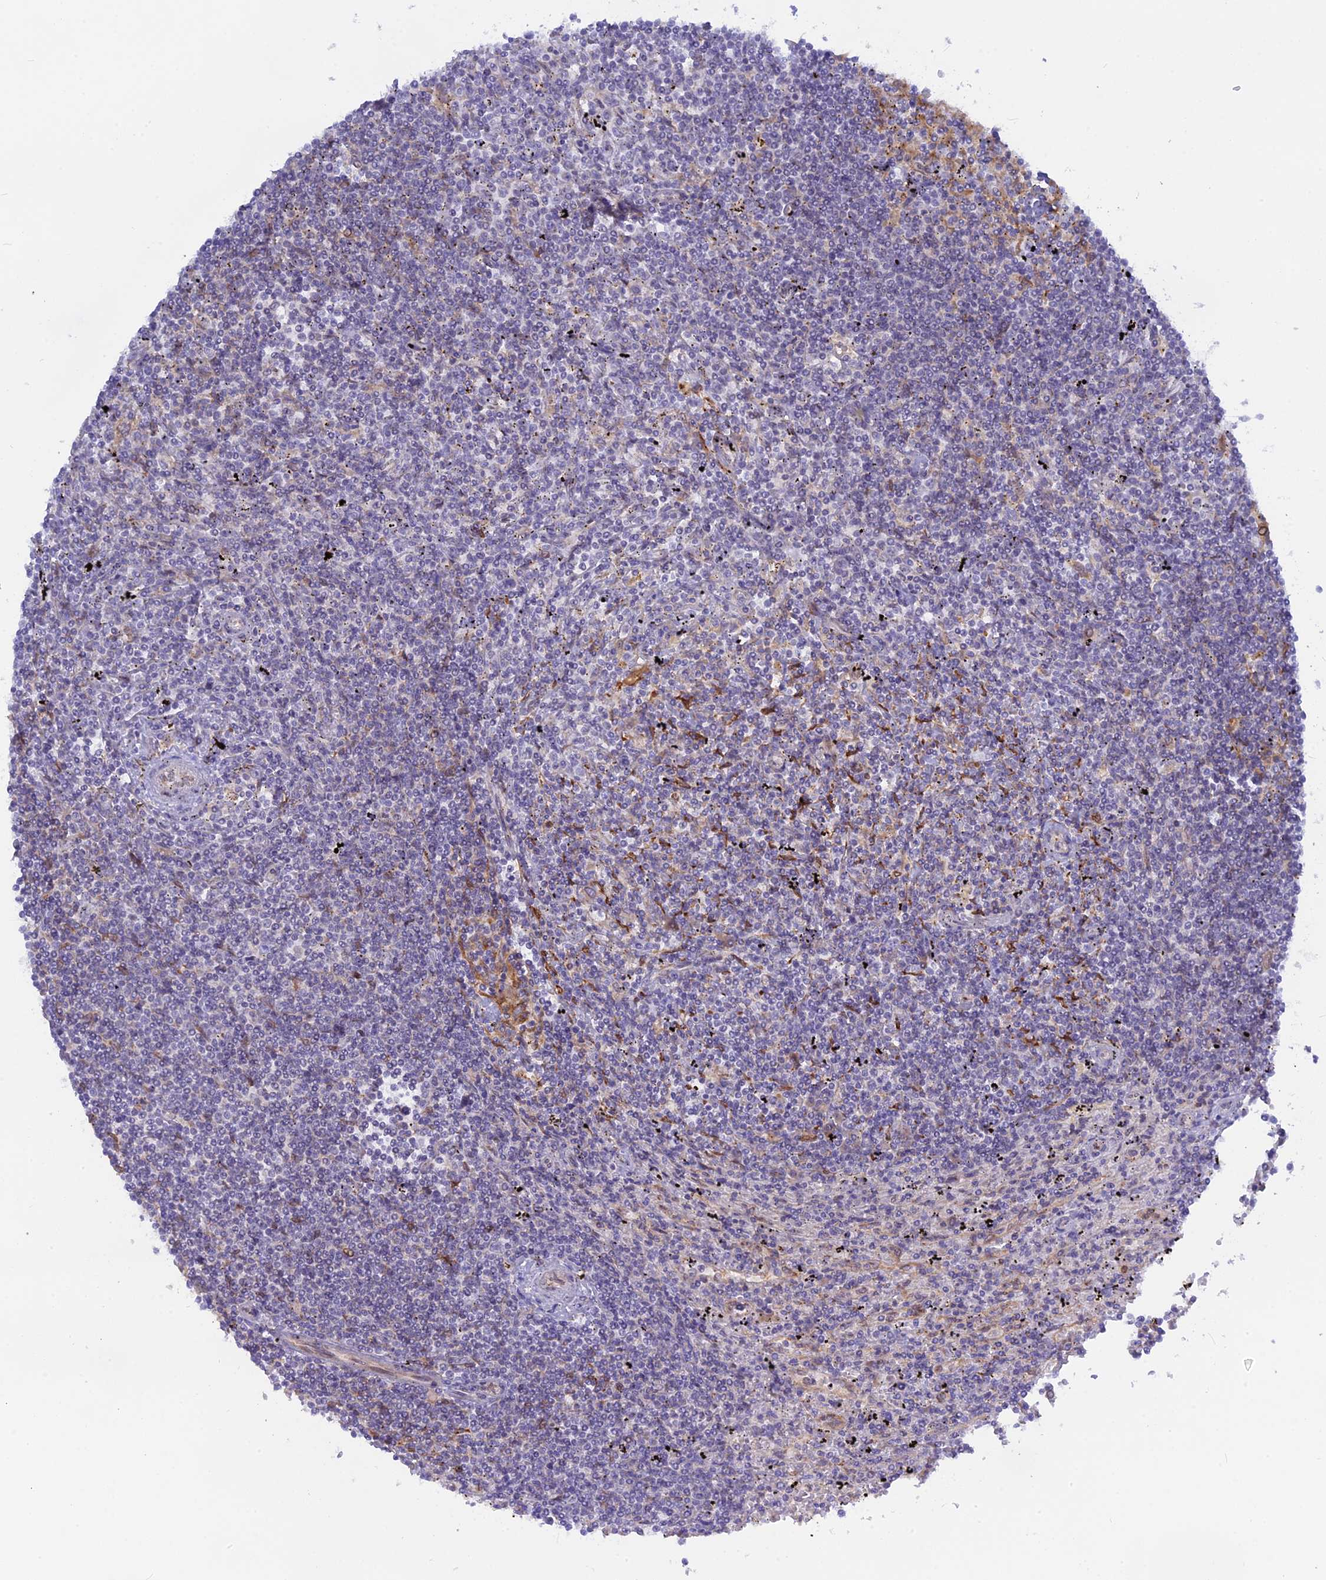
{"staining": {"intensity": "negative", "quantity": "none", "location": "none"}, "tissue": "lymphoma", "cell_type": "Tumor cells", "image_type": "cancer", "snomed": [{"axis": "morphology", "description": "Malignant lymphoma, non-Hodgkin's type, Low grade"}, {"axis": "topography", "description": "Spleen"}], "caption": "The immunohistochemistry (IHC) histopathology image has no significant staining in tumor cells of malignant lymphoma, non-Hodgkin's type (low-grade) tissue. The staining is performed using DAB (3,3'-diaminobenzidine) brown chromogen with nuclei counter-stained in using hematoxylin.", "gene": "TLCD1", "patient": {"sex": "male", "age": 76}}